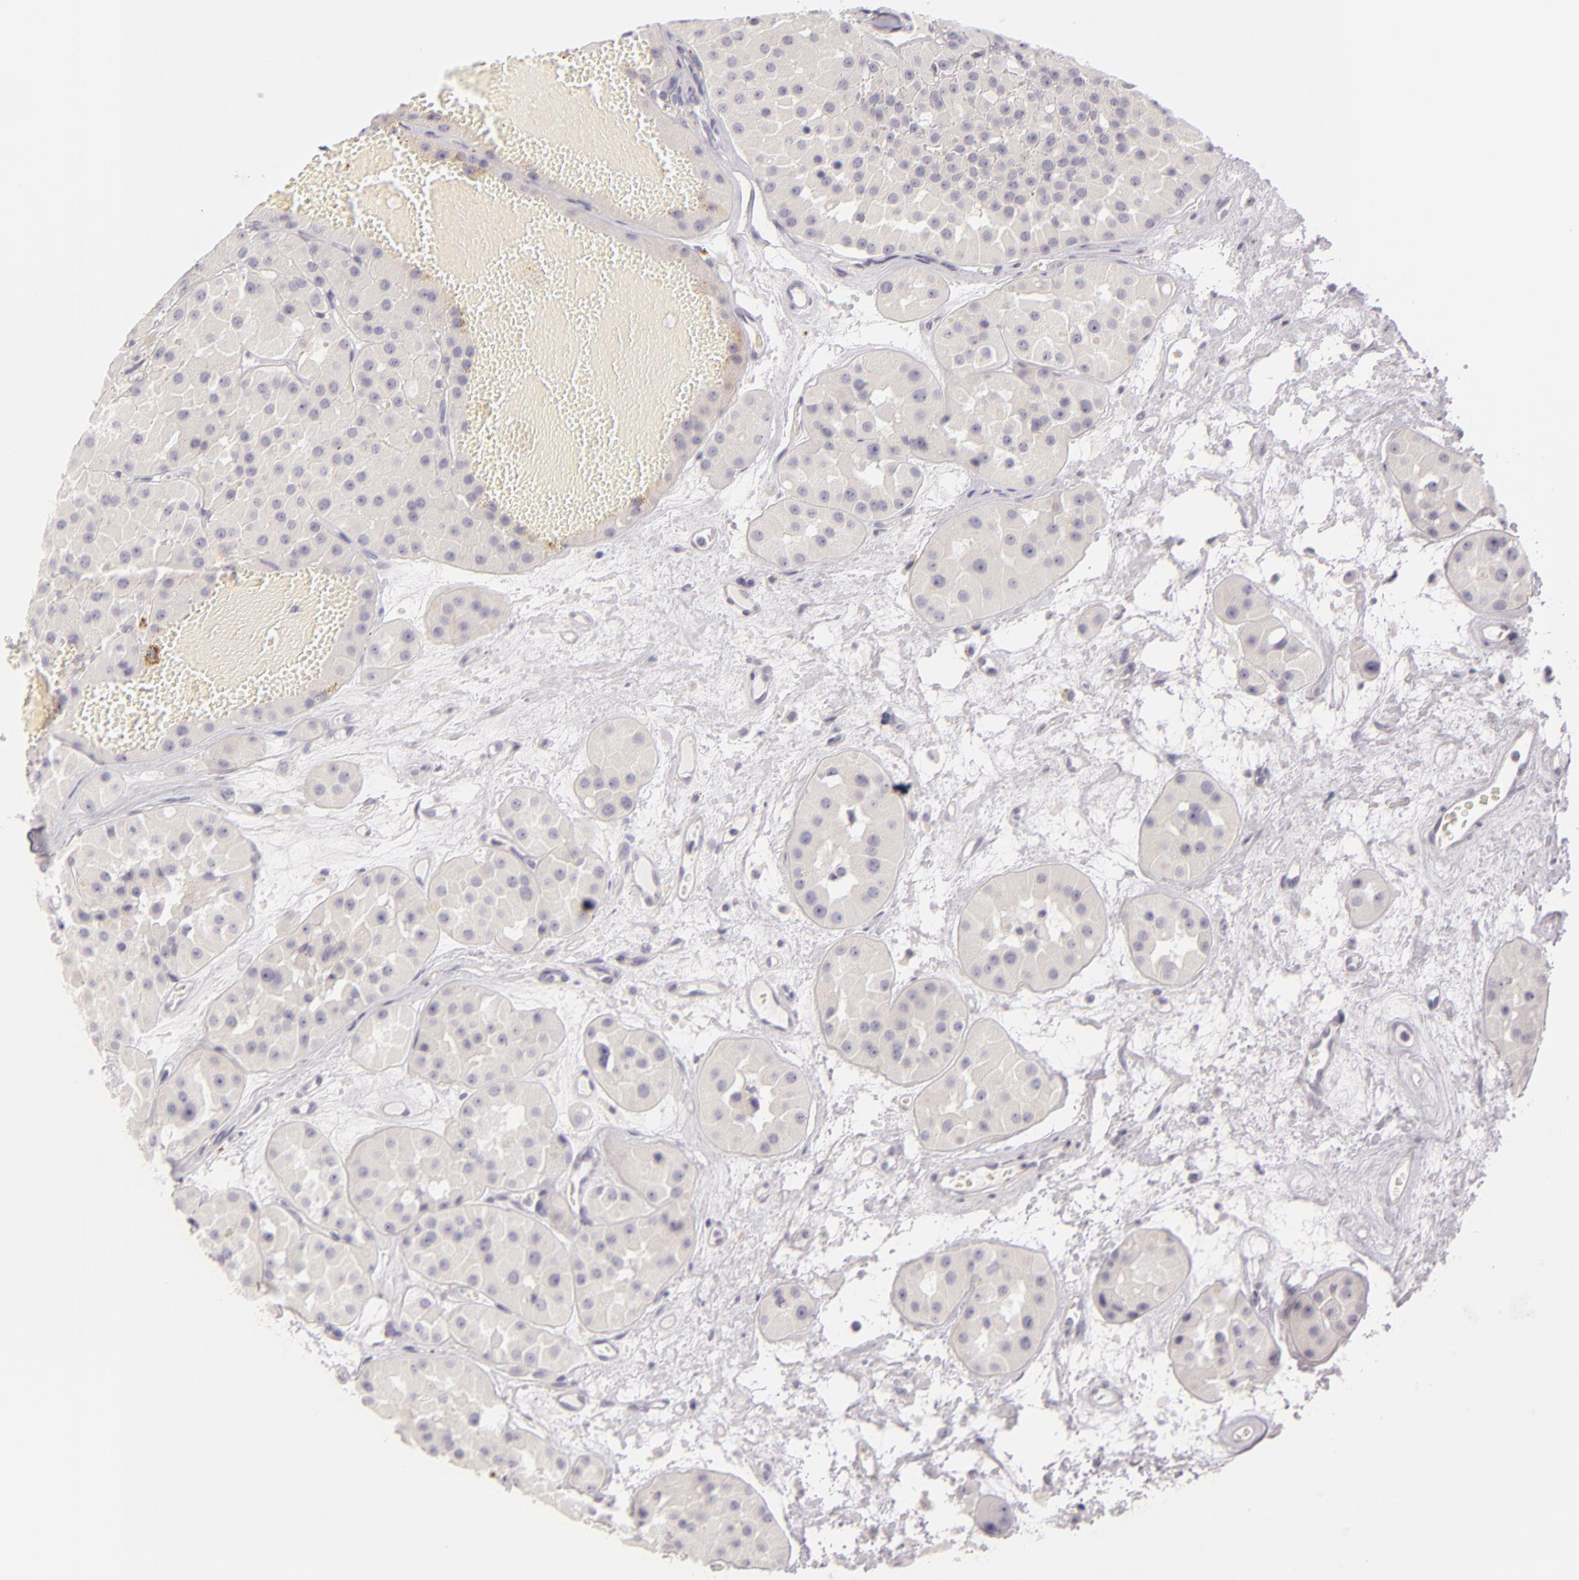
{"staining": {"intensity": "negative", "quantity": "none", "location": "none"}, "tissue": "renal cancer", "cell_type": "Tumor cells", "image_type": "cancer", "snomed": [{"axis": "morphology", "description": "Adenocarcinoma, uncertain malignant potential"}, {"axis": "topography", "description": "Kidney"}], "caption": "Renal adenocarcinoma,  uncertain malignant potential was stained to show a protein in brown. There is no significant staining in tumor cells.", "gene": "FAM181A", "patient": {"sex": "male", "age": 63}}